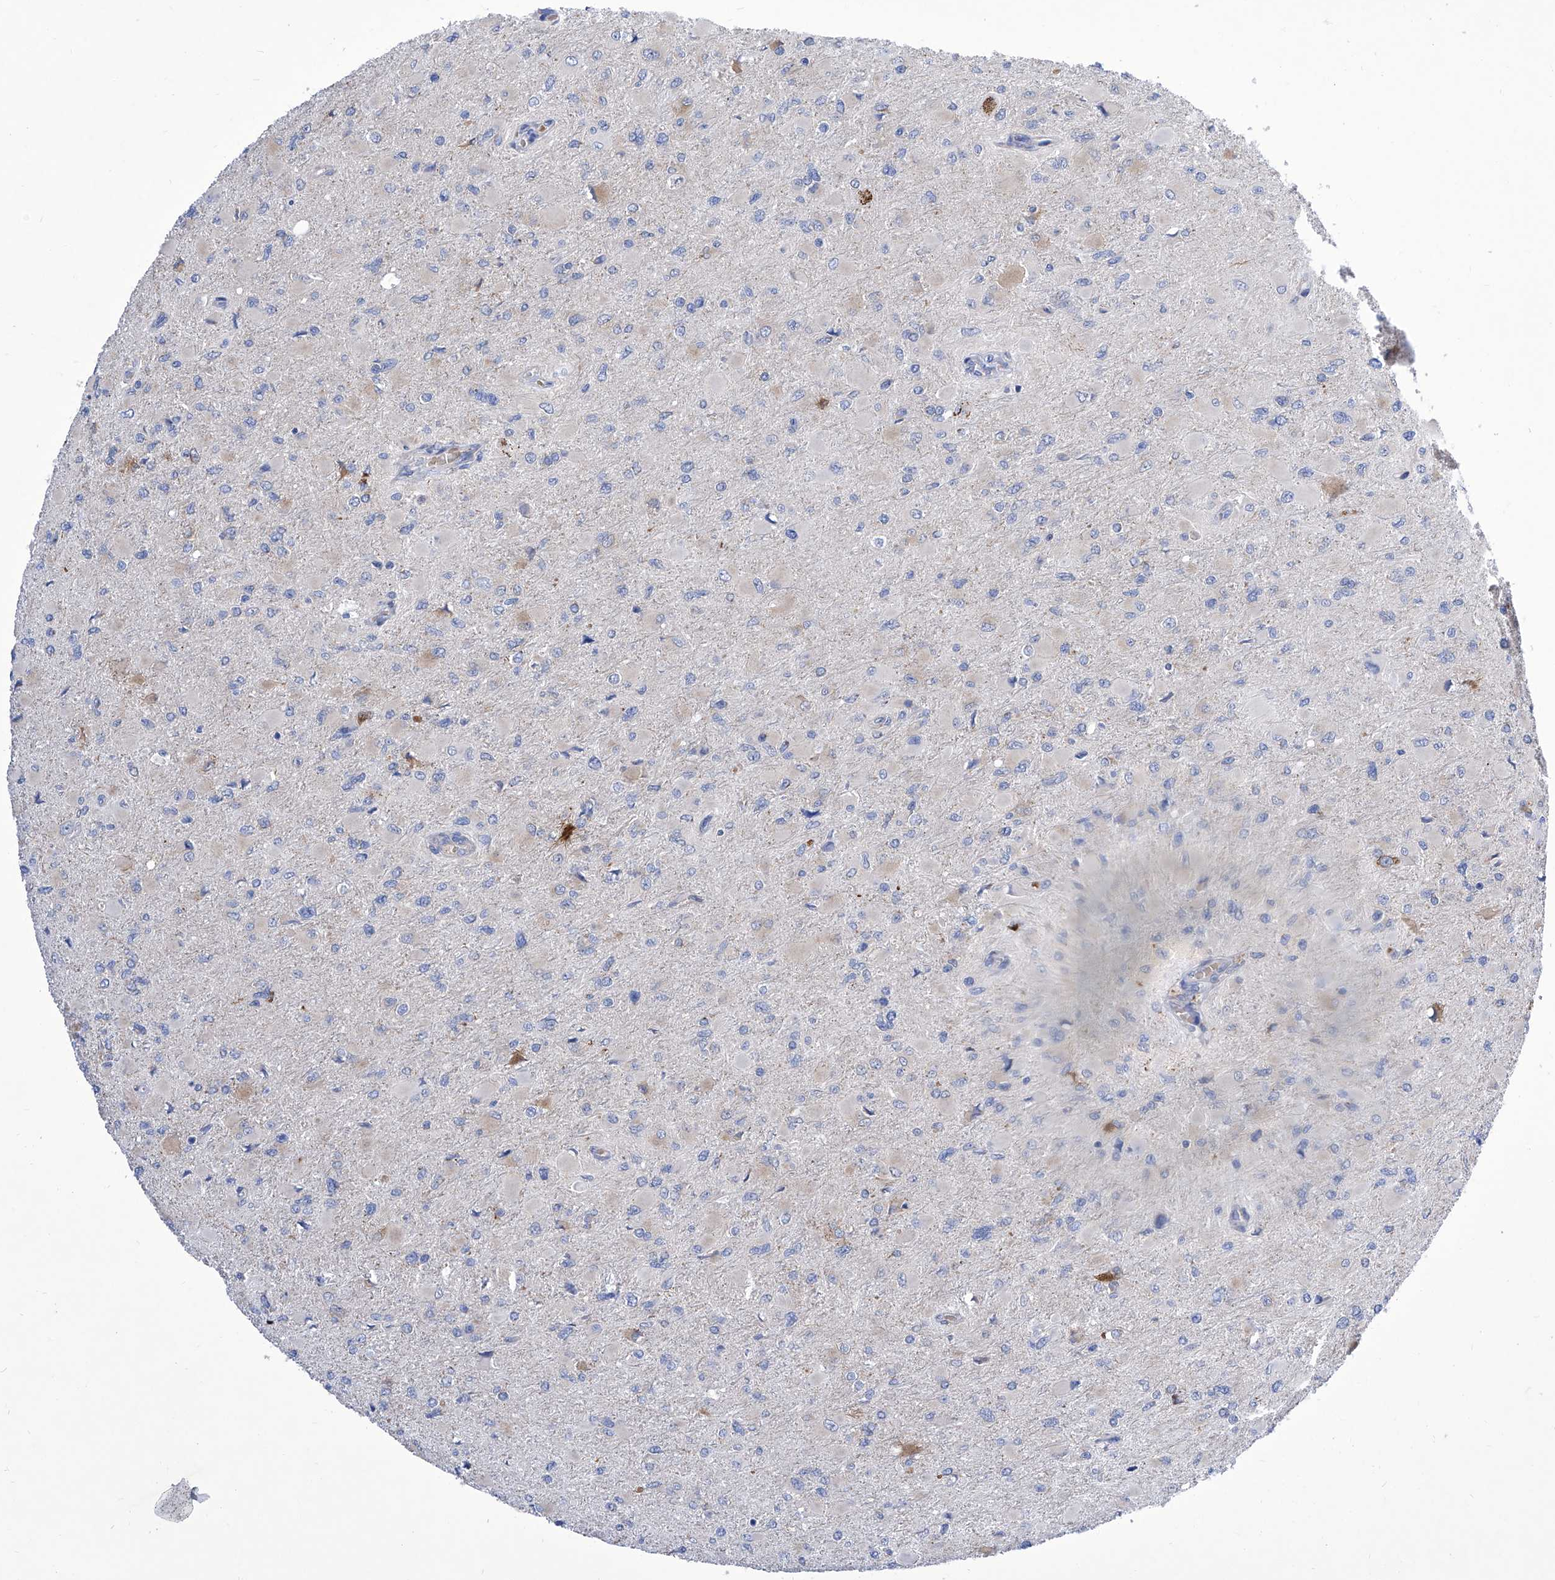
{"staining": {"intensity": "negative", "quantity": "none", "location": "none"}, "tissue": "glioma", "cell_type": "Tumor cells", "image_type": "cancer", "snomed": [{"axis": "morphology", "description": "Glioma, malignant, High grade"}, {"axis": "topography", "description": "Cerebral cortex"}], "caption": "IHC photomicrograph of neoplastic tissue: human malignant high-grade glioma stained with DAB (3,3'-diaminobenzidine) exhibits no significant protein expression in tumor cells.", "gene": "TJAP1", "patient": {"sex": "female", "age": 36}}